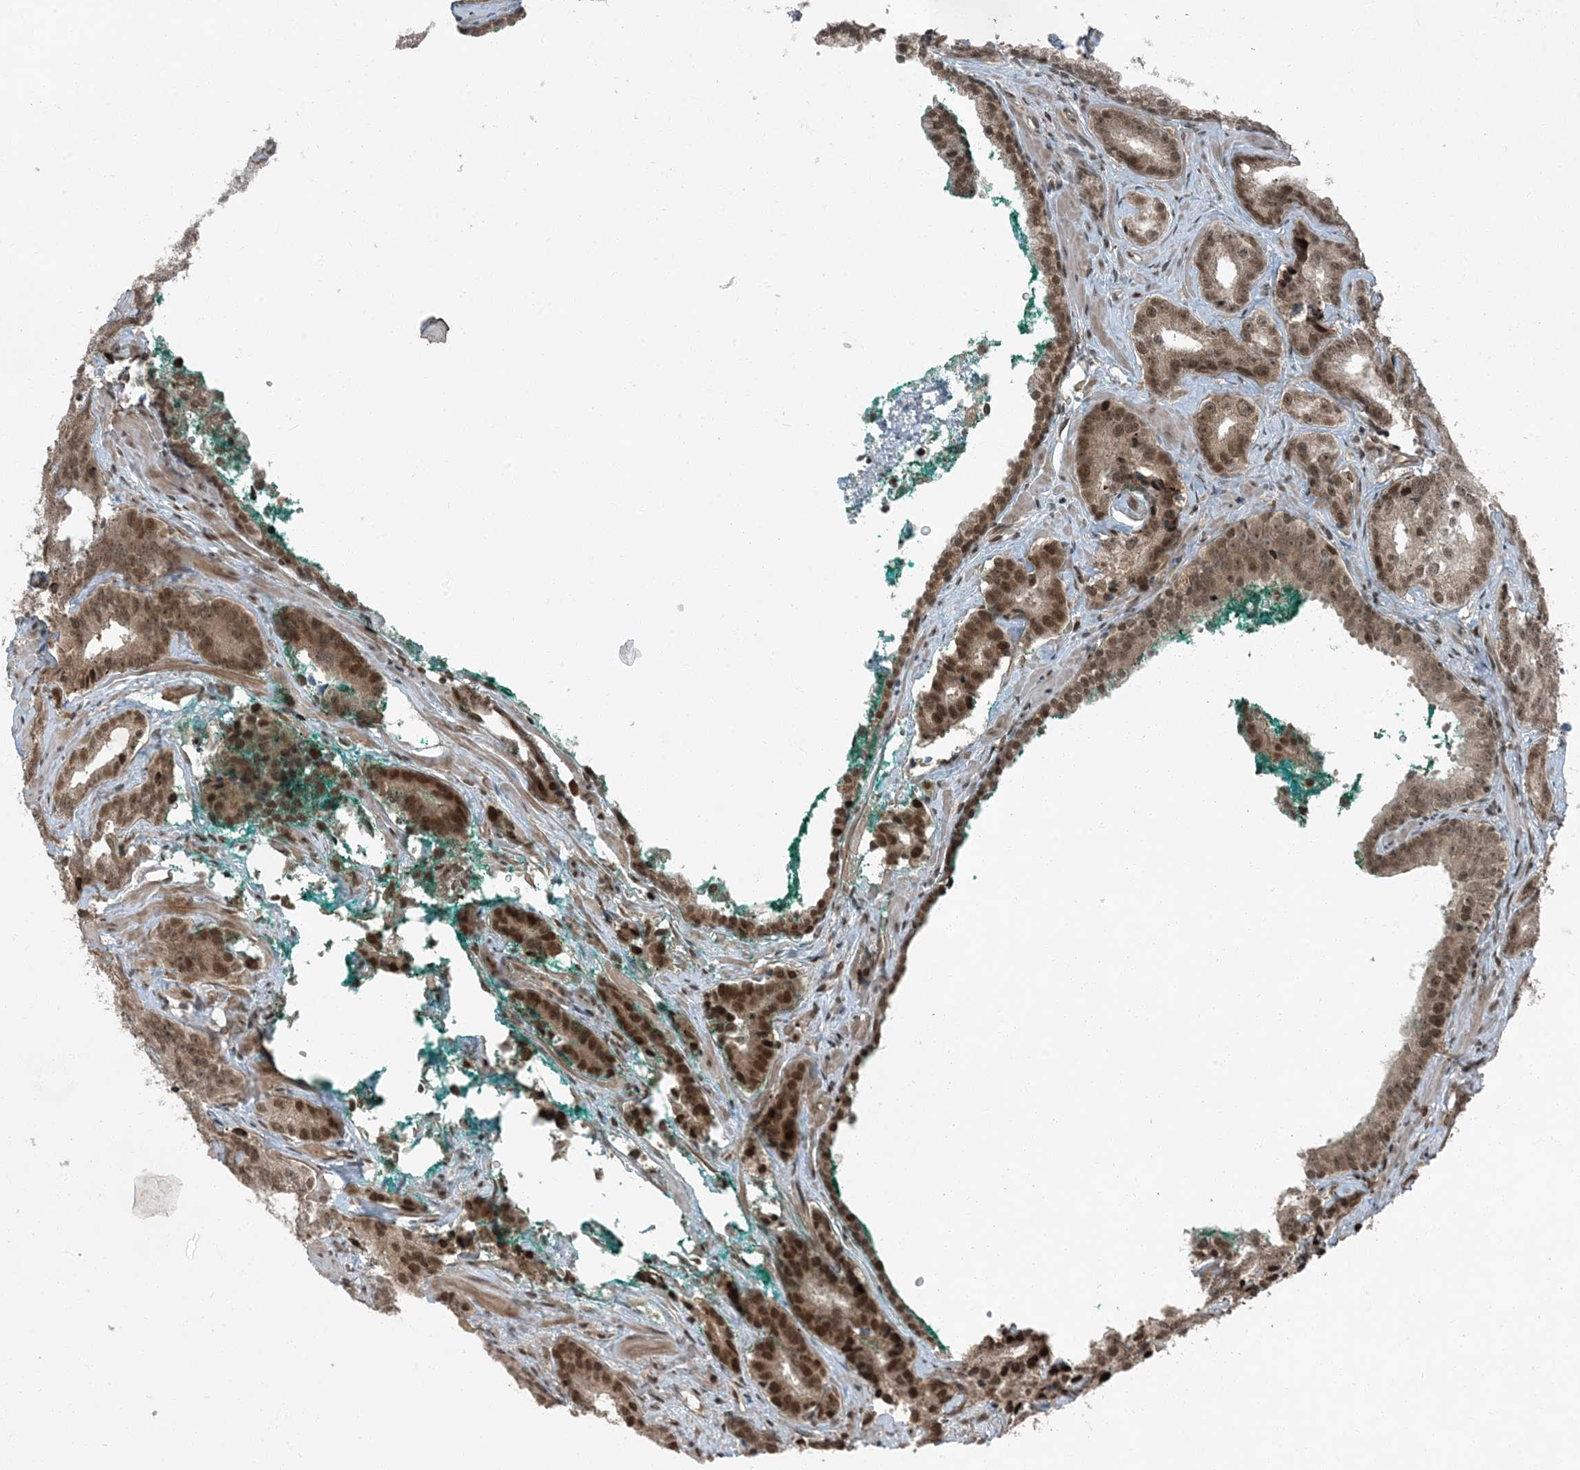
{"staining": {"intensity": "moderate", "quantity": ">75%", "location": "nuclear"}, "tissue": "prostate cancer", "cell_type": "Tumor cells", "image_type": "cancer", "snomed": [{"axis": "morphology", "description": "Adenocarcinoma, High grade"}, {"axis": "topography", "description": "Prostate"}], "caption": "Human prostate cancer (adenocarcinoma (high-grade)) stained with a brown dye displays moderate nuclear positive staining in about >75% of tumor cells.", "gene": "TRAPPC12", "patient": {"sex": "male", "age": 62}}